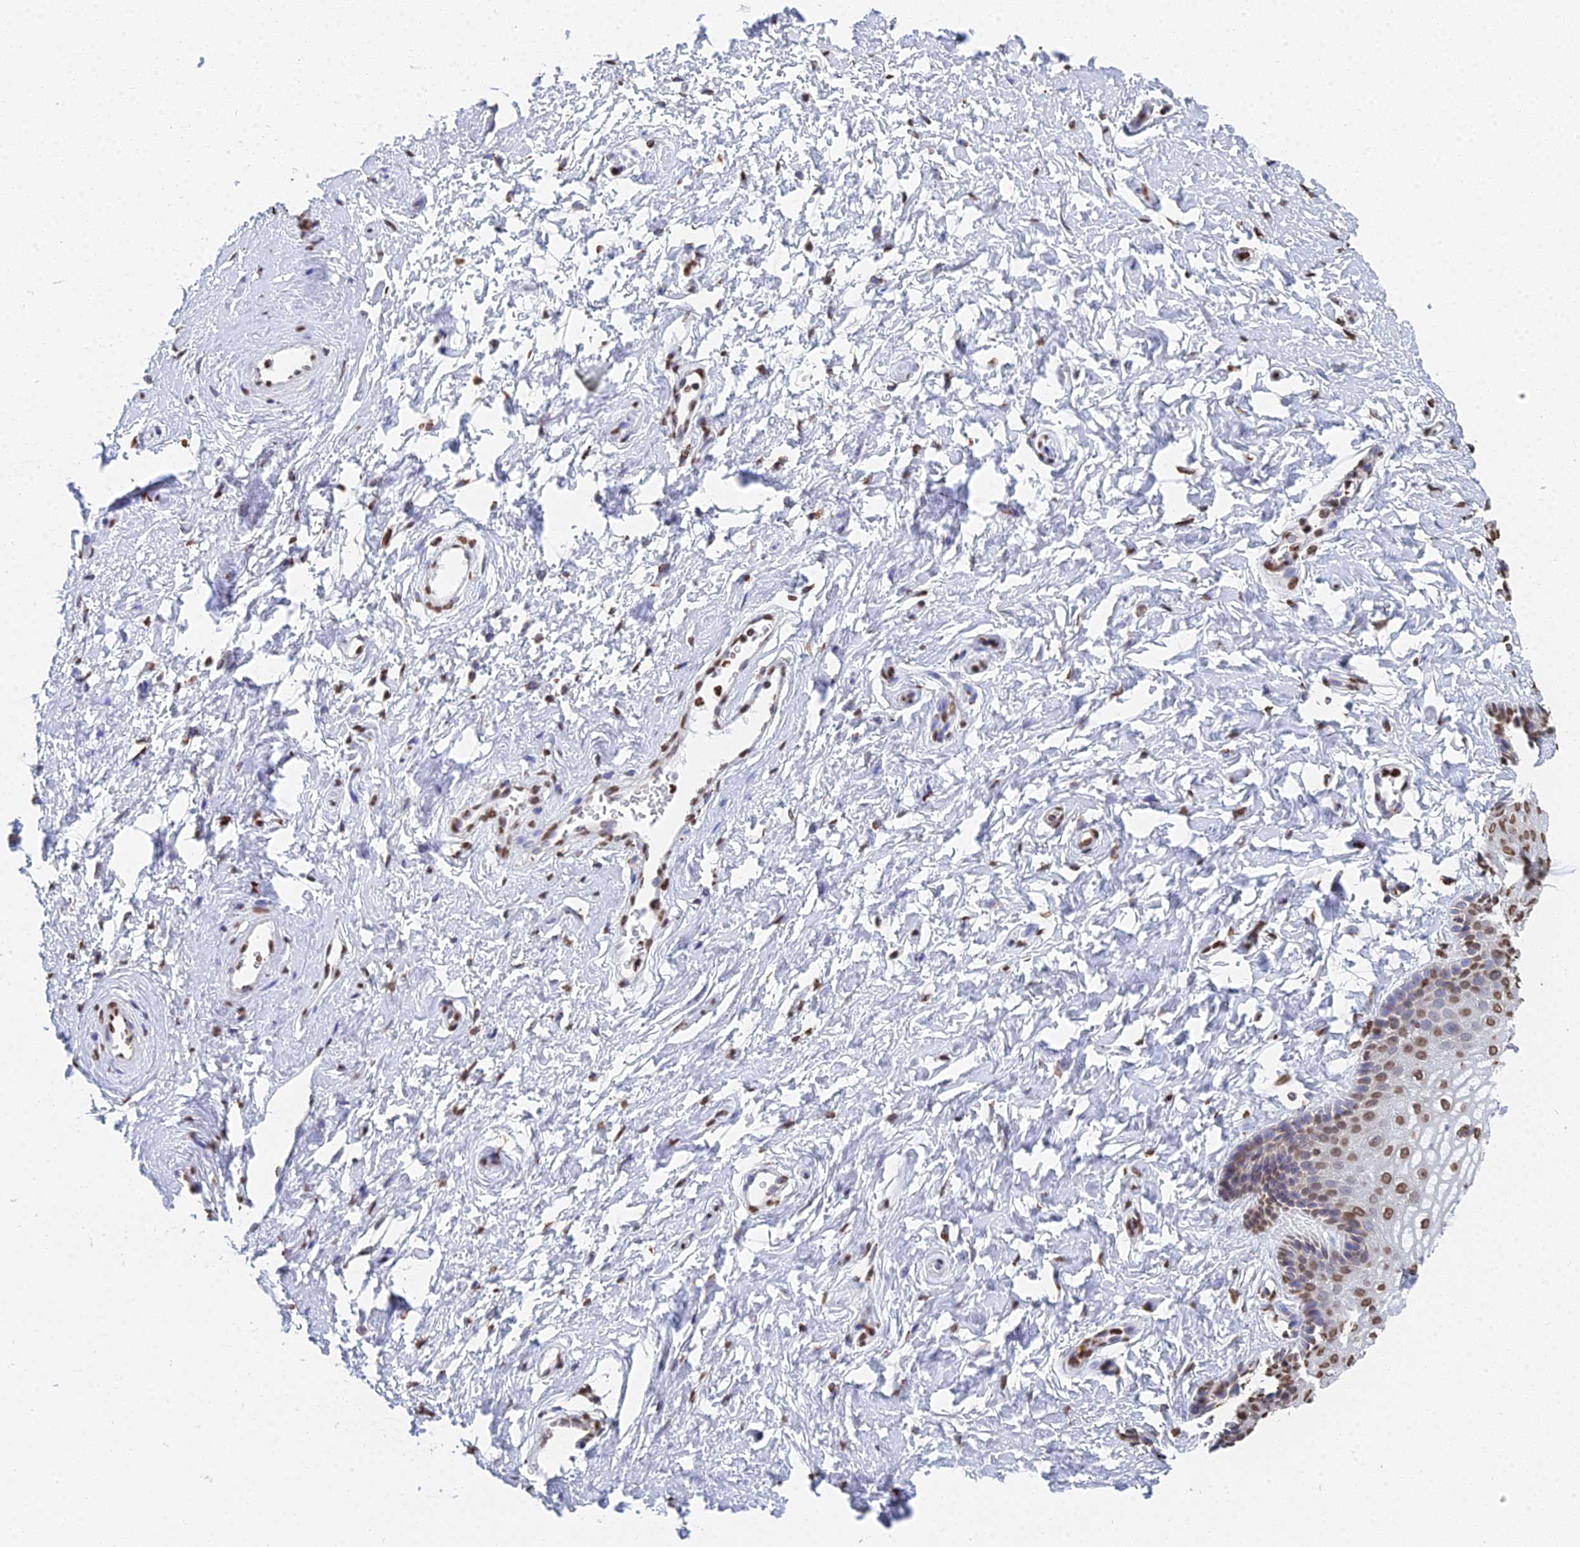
{"staining": {"intensity": "moderate", "quantity": ">75%", "location": "nuclear"}, "tissue": "vagina", "cell_type": "Squamous epithelial cells", "image_type": "normal", "snomed": [{"axis": "morphology", "description": "Normal tissue, NOS"}, {"axis": "topography", "description": "Vagina"}, {"axis": "topography", "description": "Cervix"}], "caption": "The image reveals immunohistochemical staining of benign vagina. There is moderate nuclear positivity is identified in about >75% of squamous epithelial cells.", "gene": "GBP3", "patient": {"sex": "female", "age": 40}}